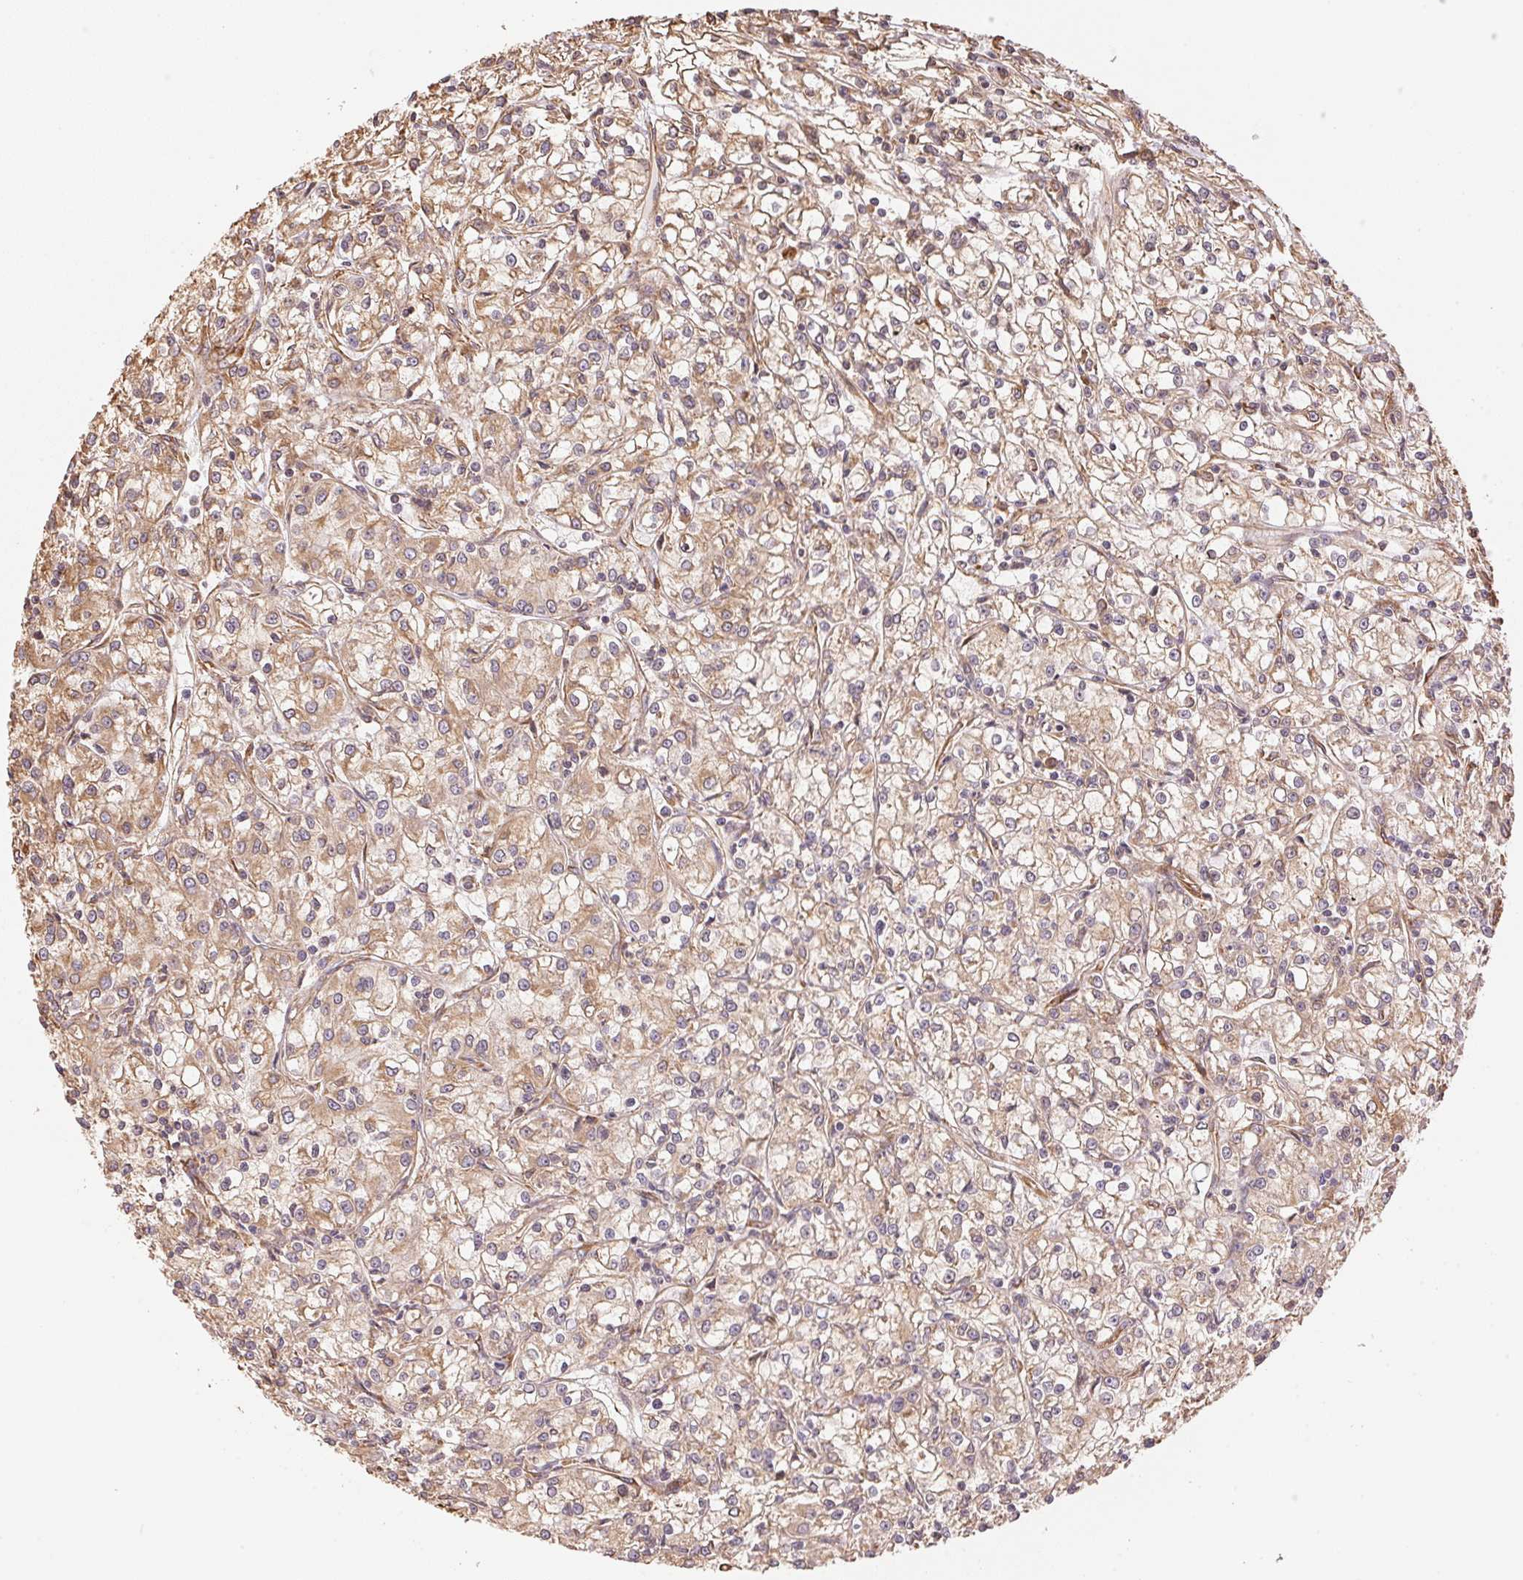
{"staining": {"intensity": "weak", "quantity": ">75%", "location": "cytoplasmic/membranous"}, "tissue": "renal cancer", "cell_type": "Tumor cells", "image_type": "cancer", "snomed": [{"axis": "morphology", "description": "Adenocarcinoma, NOS"}, {"axis": "topography", "description": "Kidney"}], "caption": "Renal adenocarcinoma stained with a brown dye demonstrates weak cytoplasmic/membranous positive positivity in about >75% of tumor cells.", "gene": "C6orf163", "patient": {"sex": "female", "age": 59}}